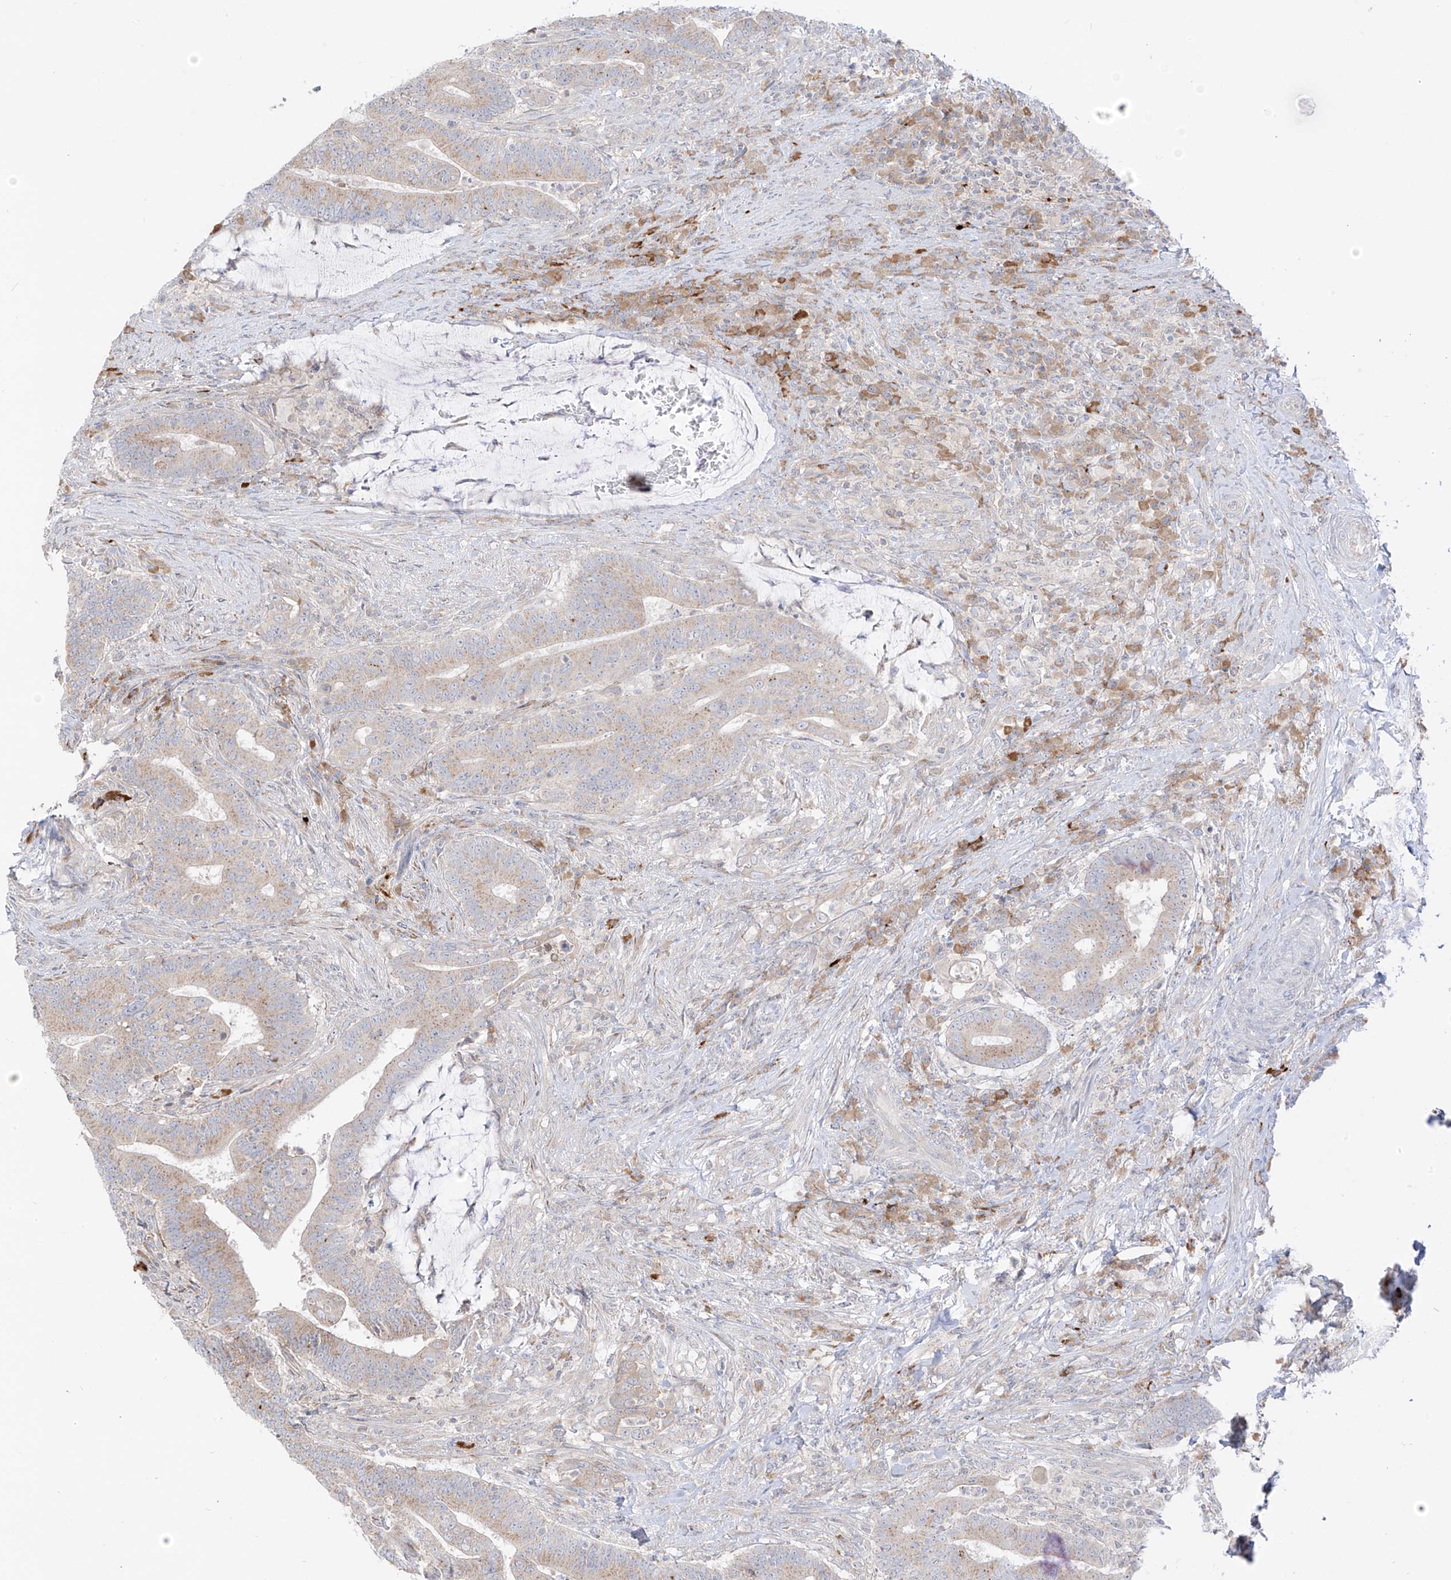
{"staining": {"intensity": "weak", "quantity": "25%-75%", "location": "cytoplasmic/membranous"}, "tissue": "colorectal cancer", "cell_type": "Tumor cells", "image_type": "cancer", "snomed": [{"axis": "morphology", "description": "Adenocarcinoma, NOS"}, {"axis": "topography", "description": "Colon"}], "caption": "Brown immunohistochemical staining in colorectal cancer (adenocarcinoma) reveals weak cytoplasmic/membranous expression in approximately 25%-75% of tumor cells. (brown staining indicates protein expression, while blue staining denotes nuclei).", "gene": "SYTL3", "patient": {"sex": "female", "age": 66}}